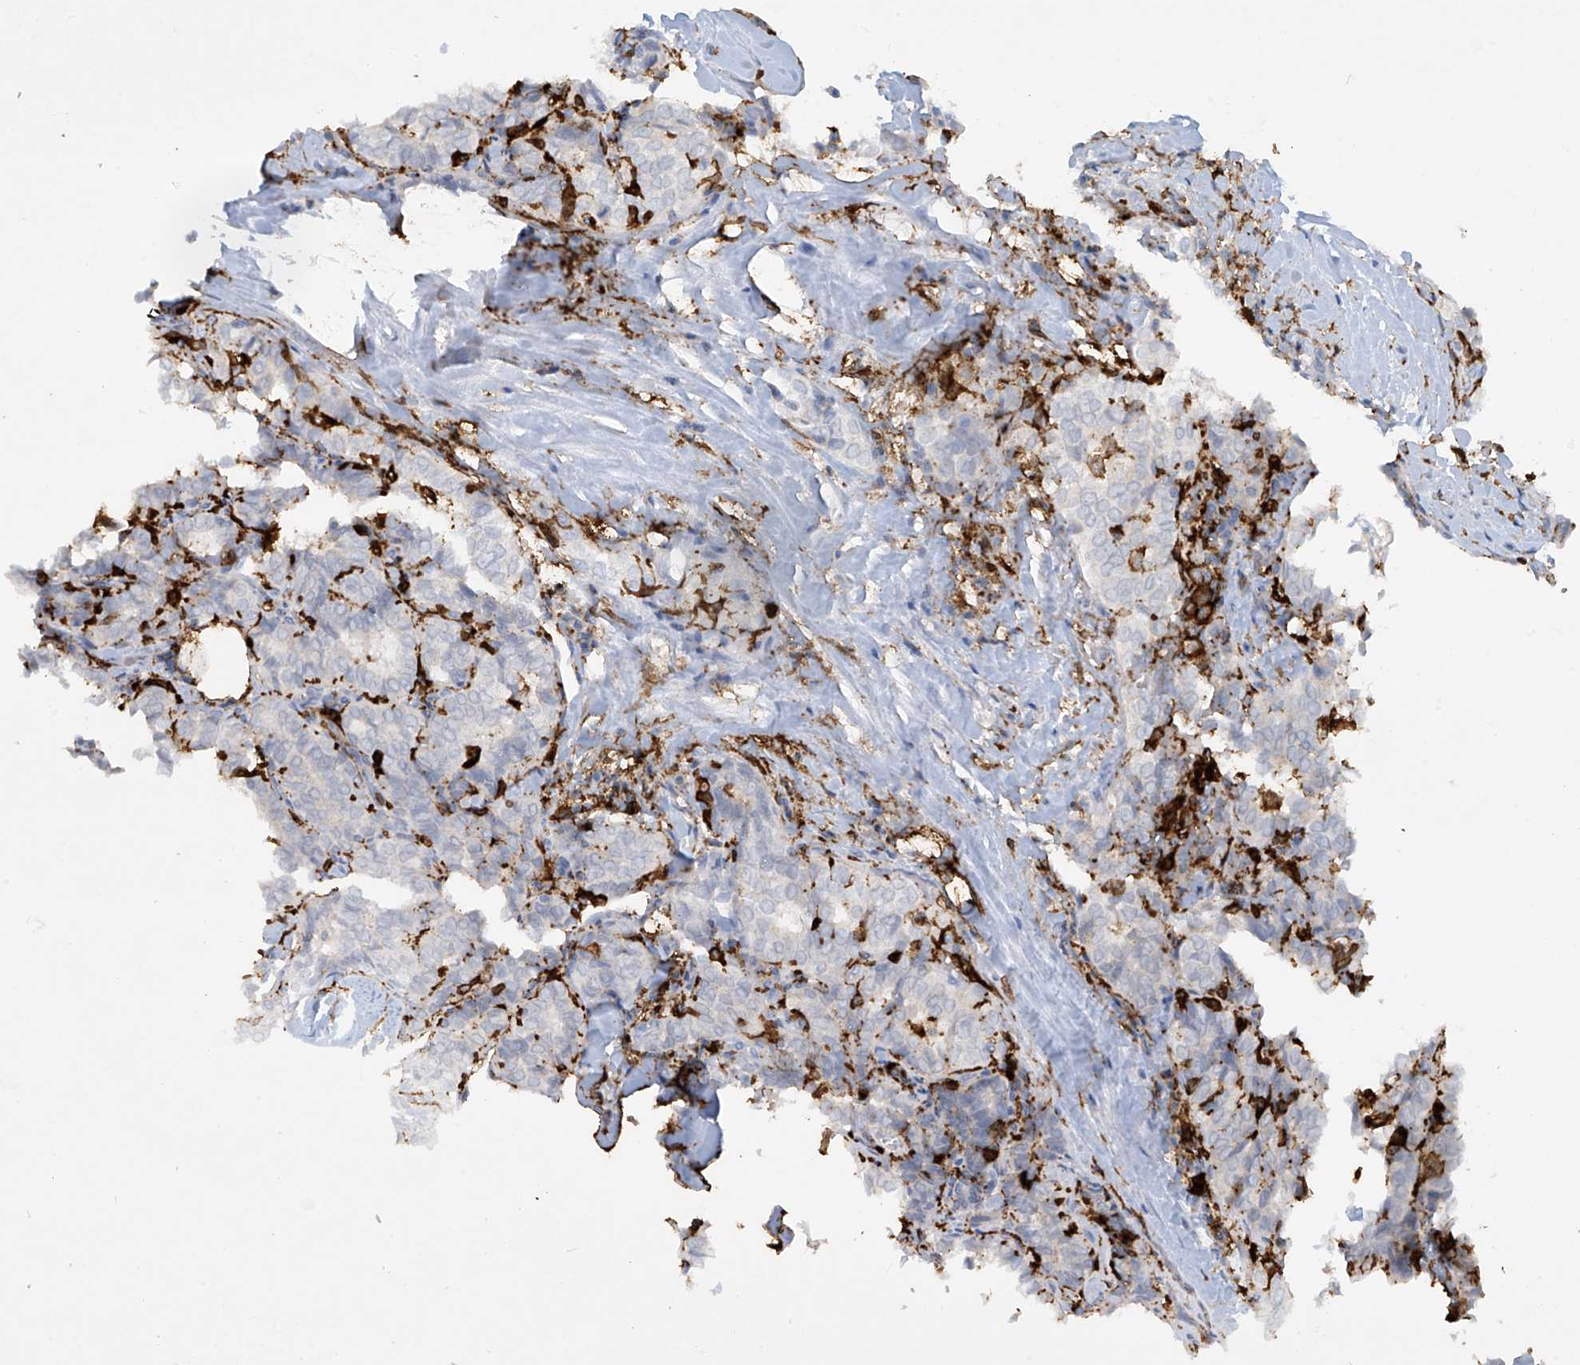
{"staining": {"intensity": "negative", "quantity": "none", "location": "none"}, "tissue": "thyroid cancer", "cell_type": "Tumor cells", "image_type": "cancer", "snomed": [{"axis": "morphology", "description": "Normal tissue, NOS"}, {"axis": "morphology", "description": "Papillary adenocarcinoma, NOS"}, {"axis": "topography", "description": "Thyroid gland"}], "caption": "Histopathology image shows no significant protein staining in tumor cells of thyroid papillary adenocarcinoma.", "gene": "FCGR3A", "patient": {"sex": "female", "age": 30}}